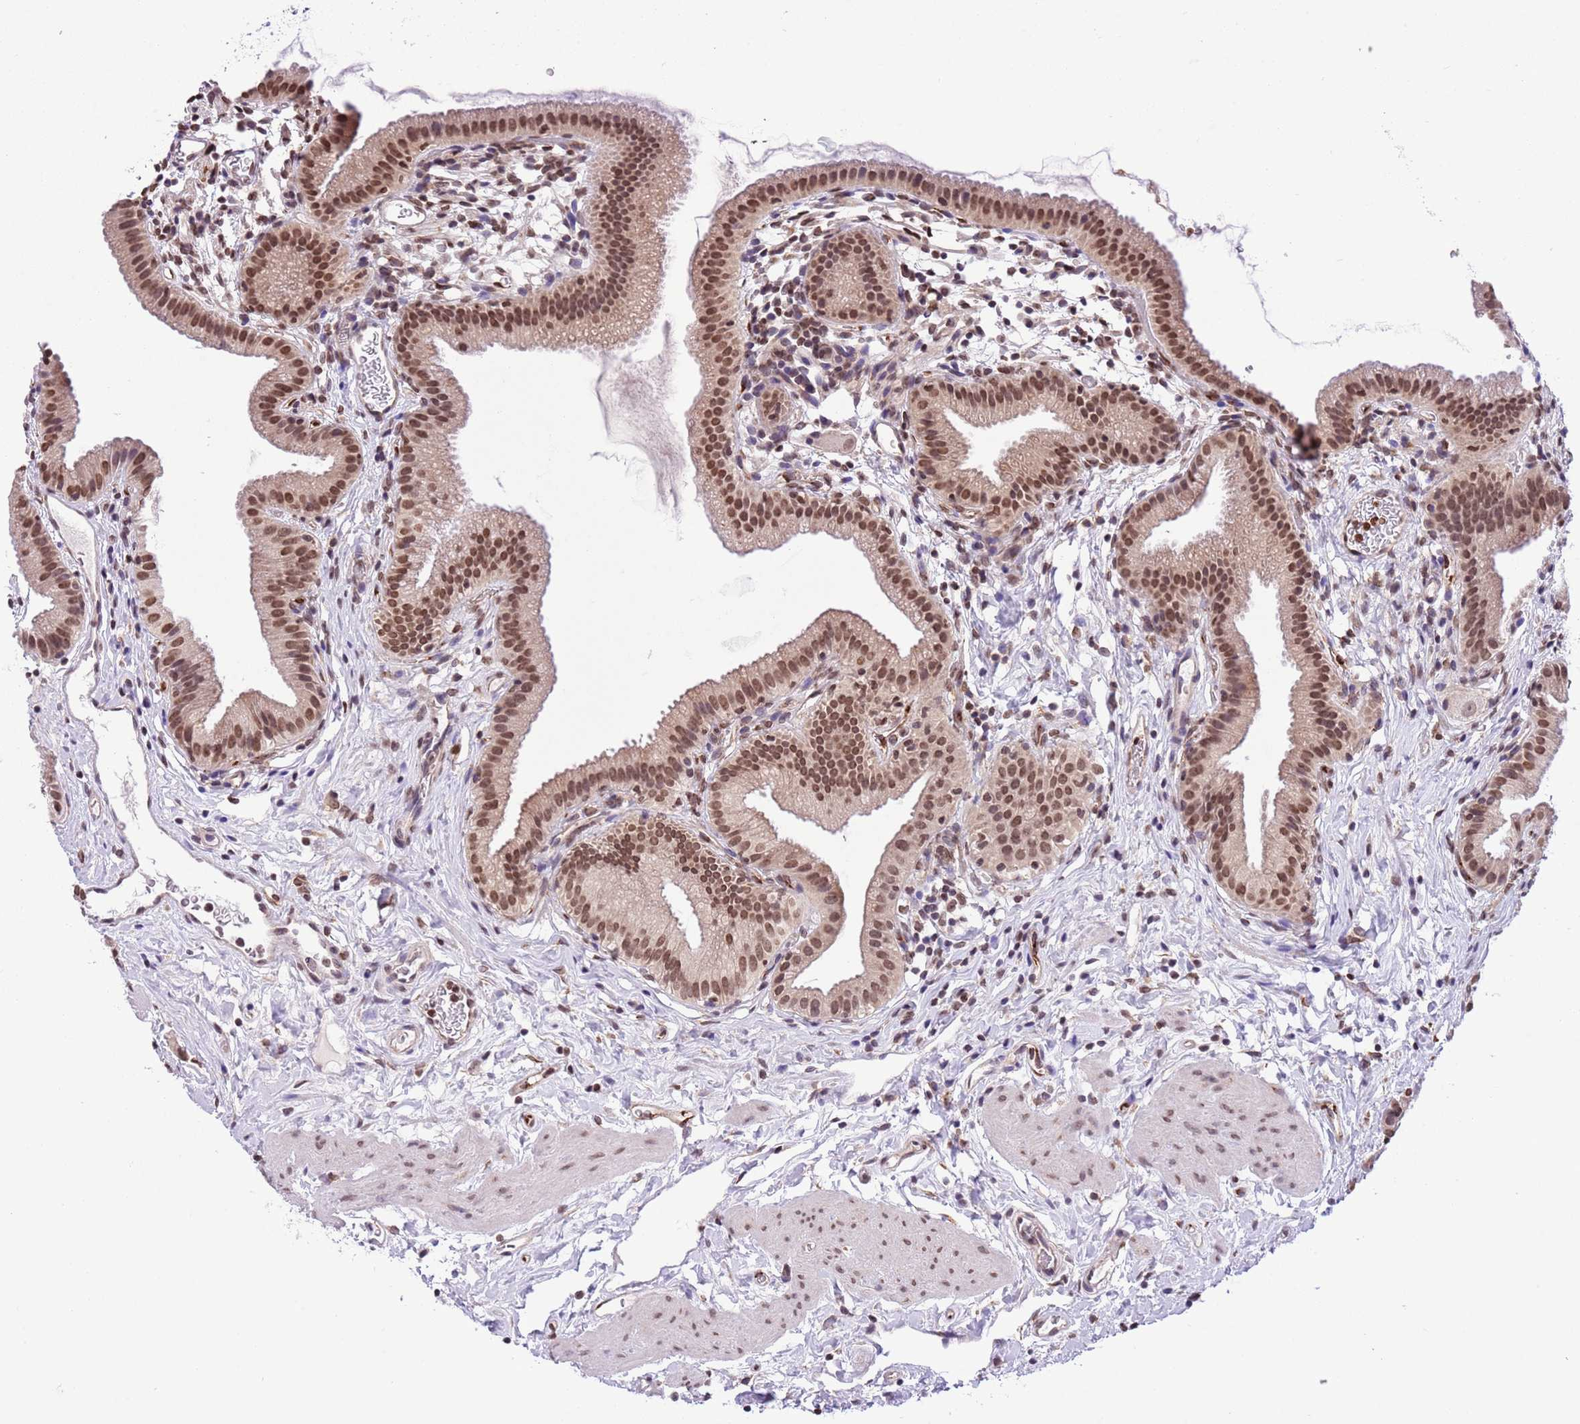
{"staining": {"intensity": "moderate", "quantity": ">75%", "location": "nuclear"}, "tissue": "gallbladder", "cell_type": "Glandular cells", "image_type": "normal", "snomed": [{"axis": "morphology", "description": "Normal tissue, NOS"}, {"axis": "topography", "description": "Gallbladder"}], "caption": "Moderate nuclear positivity for a protein is seen in about >75% of glandular cells of benign gallbladder using immunohistochemistry (IHC).", "gene": "NRIP1", "patient": {"sex": "female", "age": 46}}